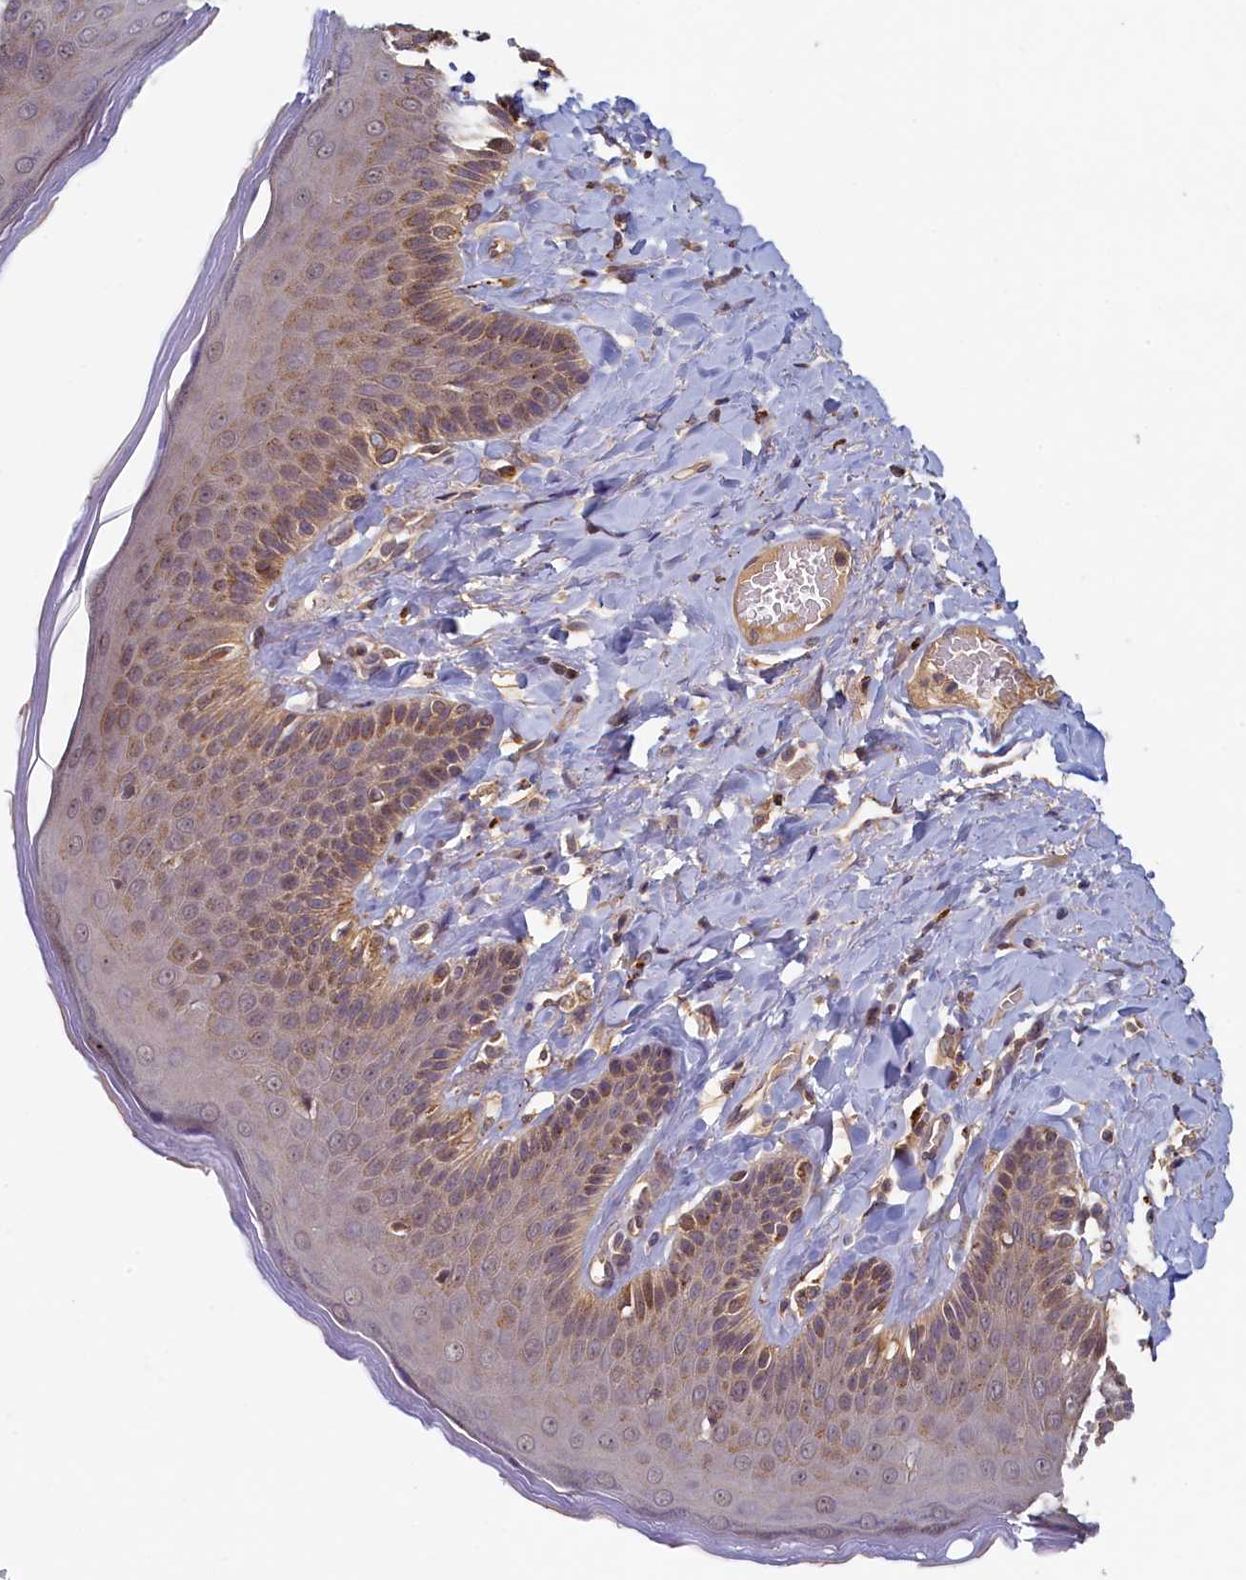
{"staining": {"intensity": "moderate", "quantity": "<25%", "location": "cytoplasmic/membranous"}, "tissue": "skin", "cell_type": "Epidermal cells", "image_type": "normal", "snomed": [{"axis": "morphology", "description": "Normal tissue, NOS"}, {"axis": "topography", "description": "Anal"}], "caption": "IHC photomicrograph of benign skin stained for a protein (brown), which reveals low levels of moderate cytoplasmic/membranous positivity in approximately <25% of epidermal cells.", "gene": "NUBP2", "patient": {"sex": "male", "age": 69}}